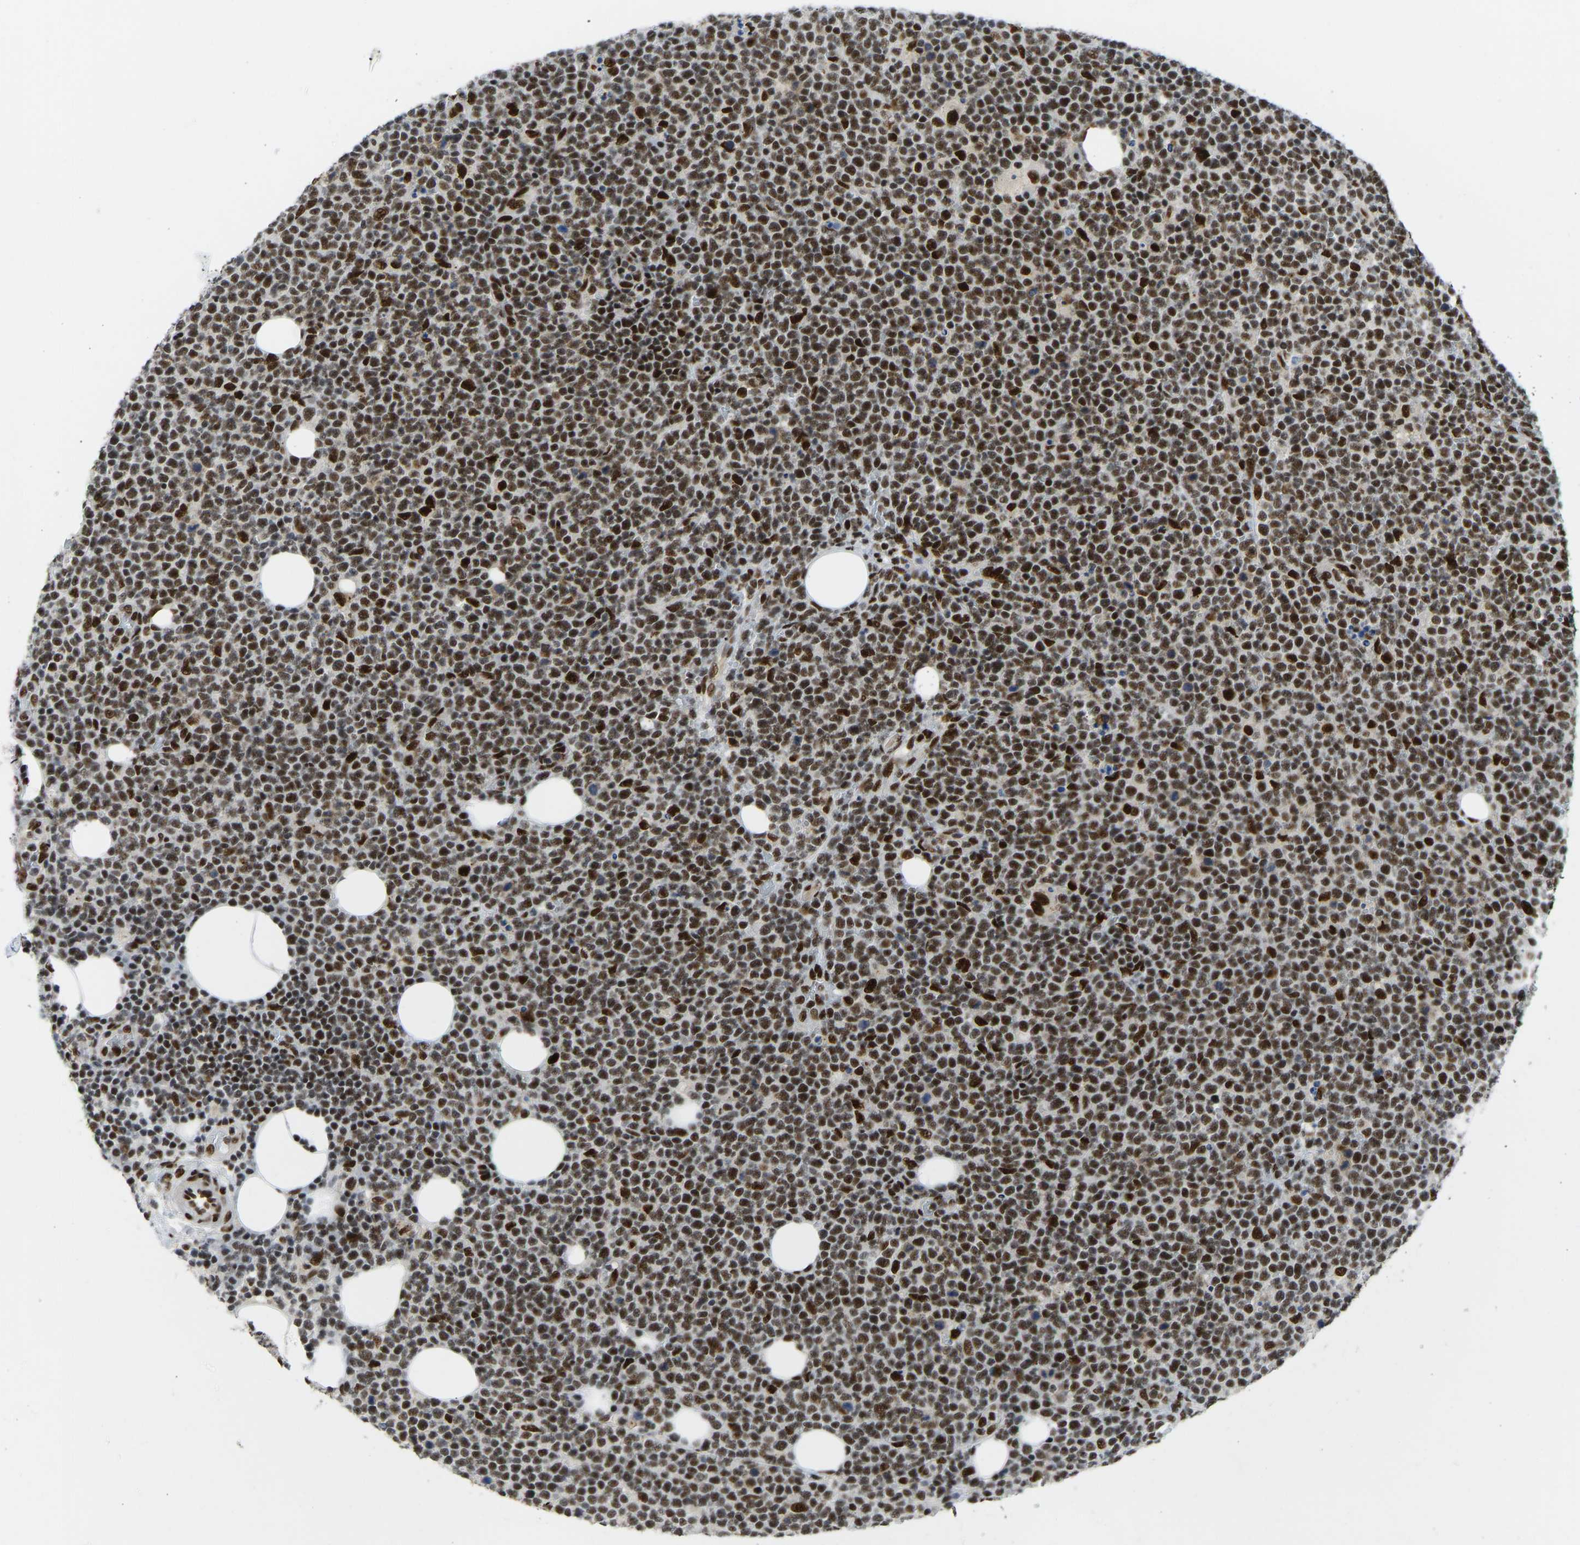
{"staining": {"intensity": "strong", "quantity": ">75%", "location": "nuclear"}, "tissue": "lymphoma", "cell_type": "Tumor cells", "image_type": "cancer", "snomed": [{"axis": "morphology", "description": "Malignant lymphoma, non-Hodgkin's type, High grade"}, {"axis": "topography", "description": "Lymph node"}], "caption": "A brown stain labels strong nuclear expression of a protein in malignant lymphoma, non-Hodgkin's type (high-grade) tumor cells.", "gene": "FOXK1", "patient": {"sex": "male", "age": 61}}